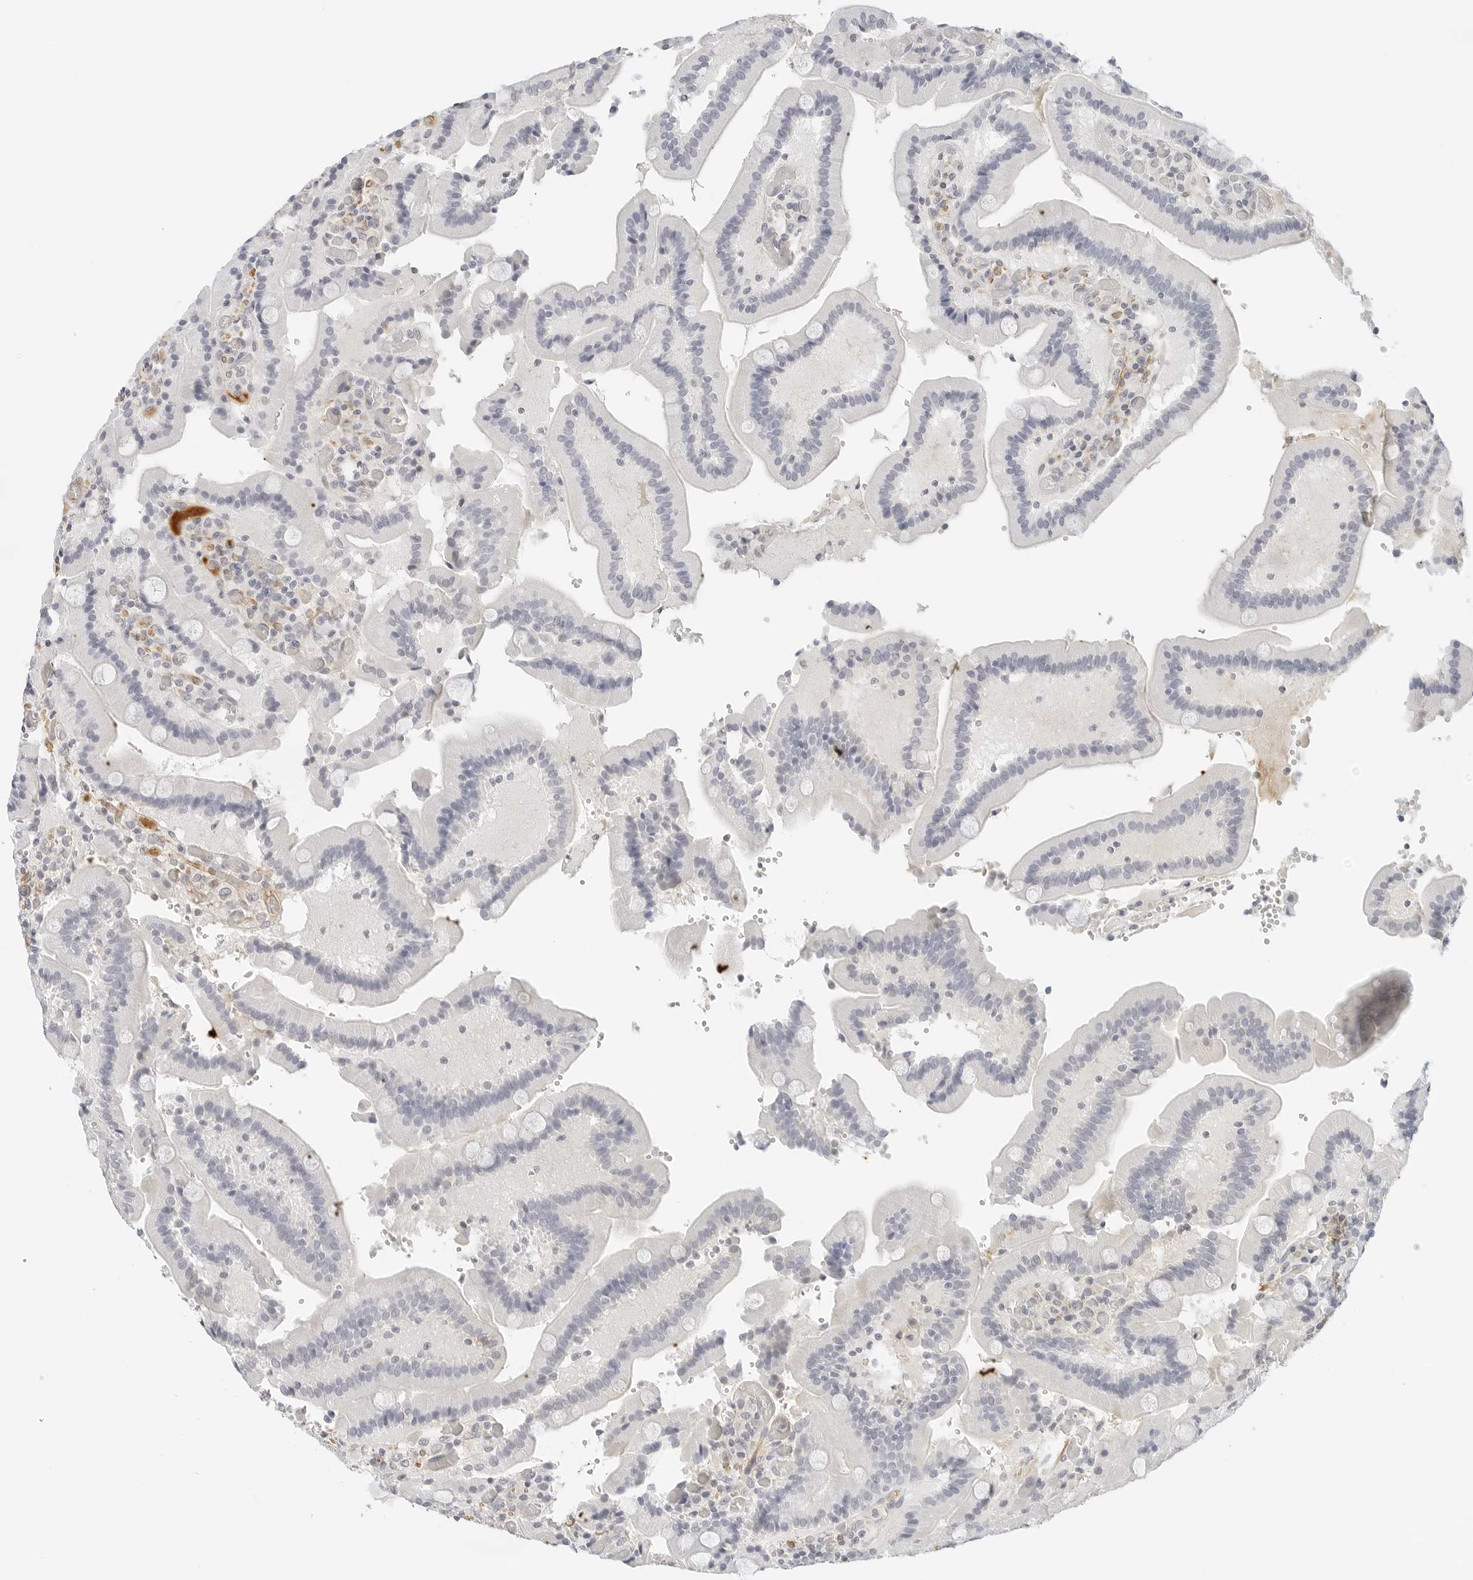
{"staining": {"intensity": "negative", "quantity": "none", "location": "none"}, "tissue": "duodenum", "cell_type": "Glandular cells", "image_type": "normal", "snomed": [{"axis": "morphology", "description": "Normal tissue, NOS"}, {"axis": "topography", "description": "Duodenum"}], "caption": "This is an immunohistochemistry (IHC) image of benign human duodenum. There is no positivity in glandular cells.", "gene": "PKDCC", "patient": {"sex": "female", "age": 62}}